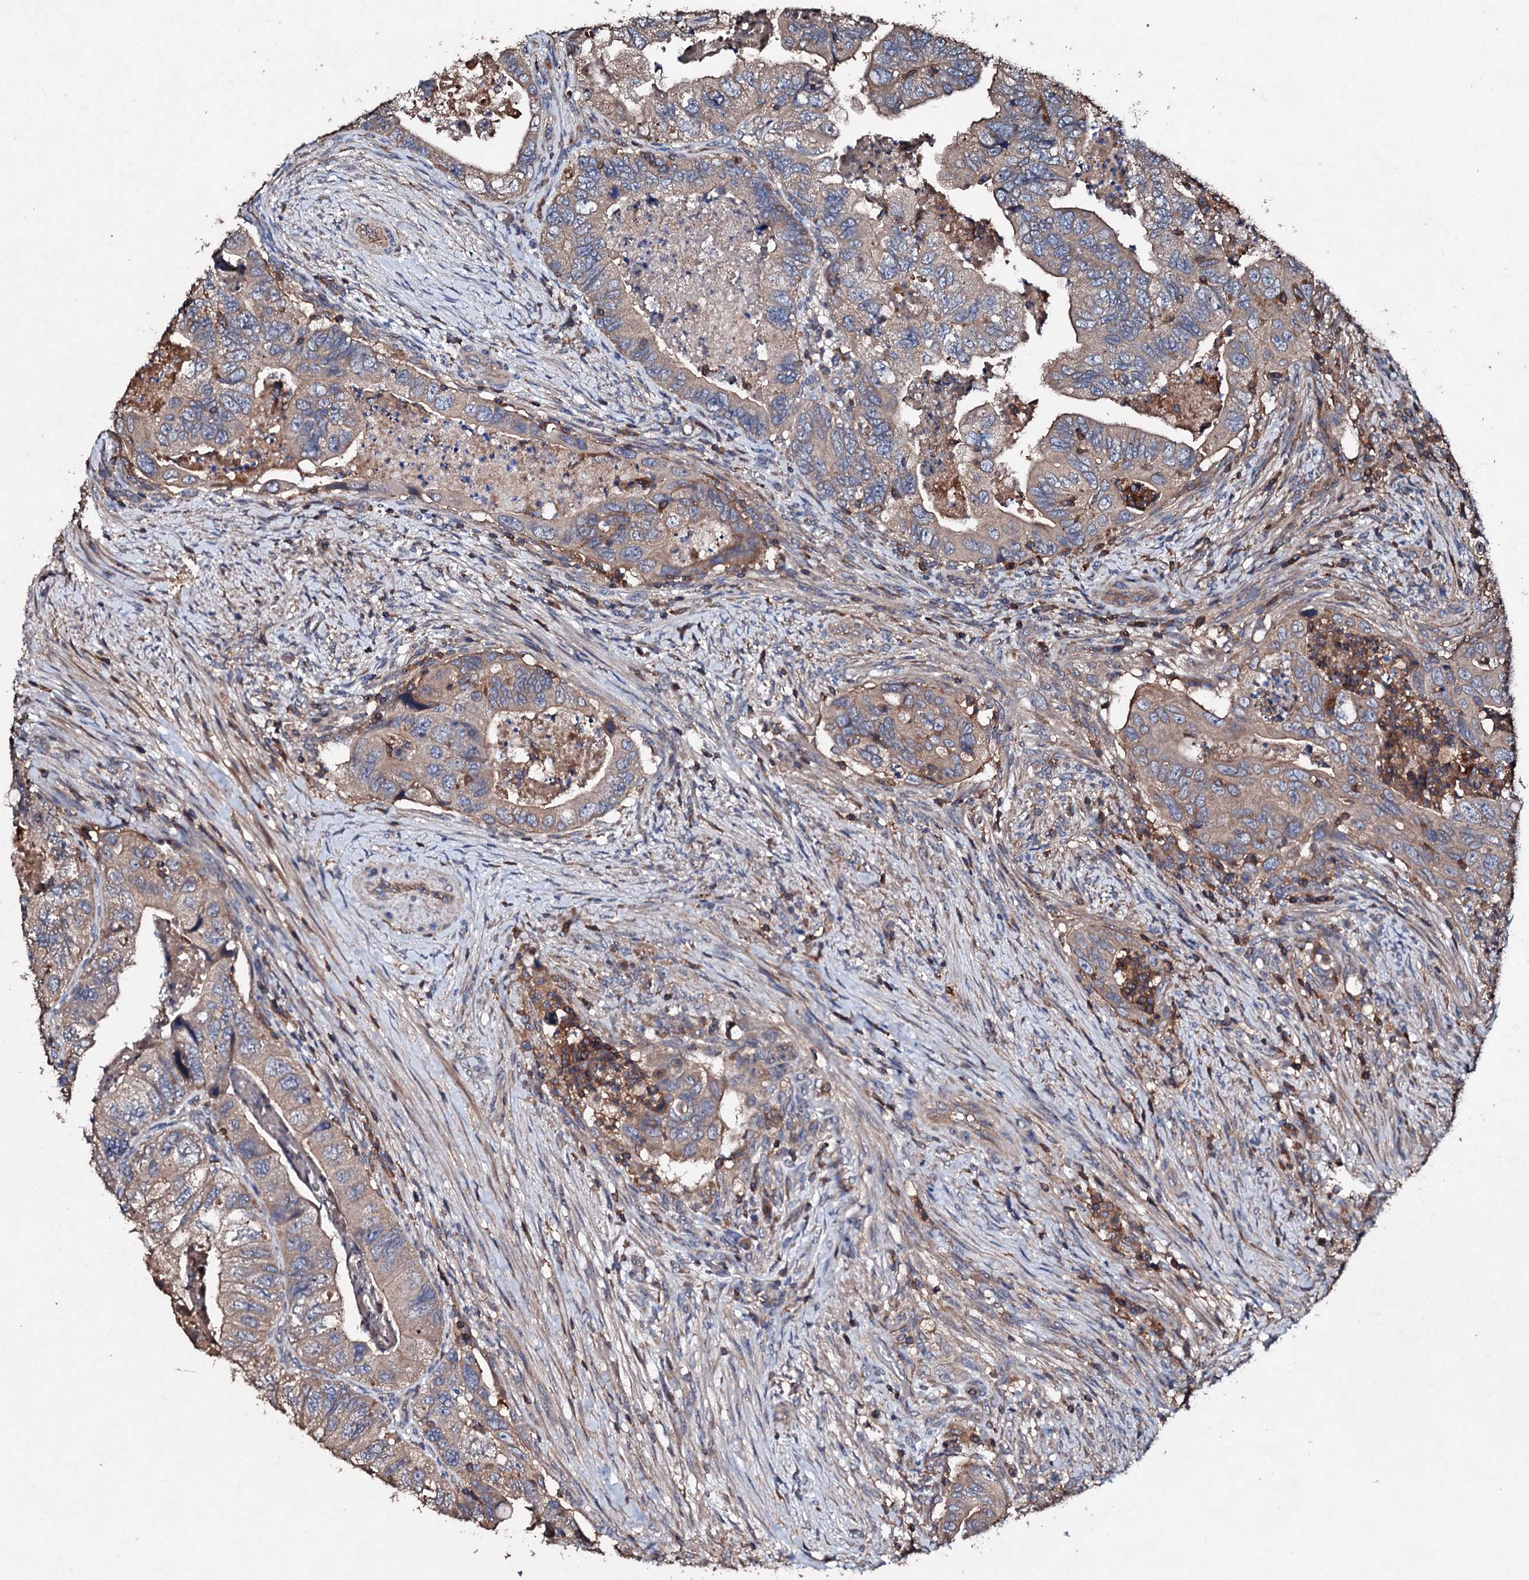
{"staining": {"intensity": "weak", "quantity": ">75%", "location": "cytoplasmic/membranous"}, "tissue": "colorectal cancer", "cell_type": "Tumor cells", "image_type": "cancer", "snomed": [{"axis": "morphology", "description": "Adenocarcinoma, NOS"}, {"axis": "topography", "description": "Rectum"}], "caption": "Immunohistochemical staining of adenocarcinoma (colorectal) reveals weak cytoplasmic/membranous protein staining in about >75% of tumor cells.", "gene": "KERA", "patient": {"sex": "male", "age": 63}}